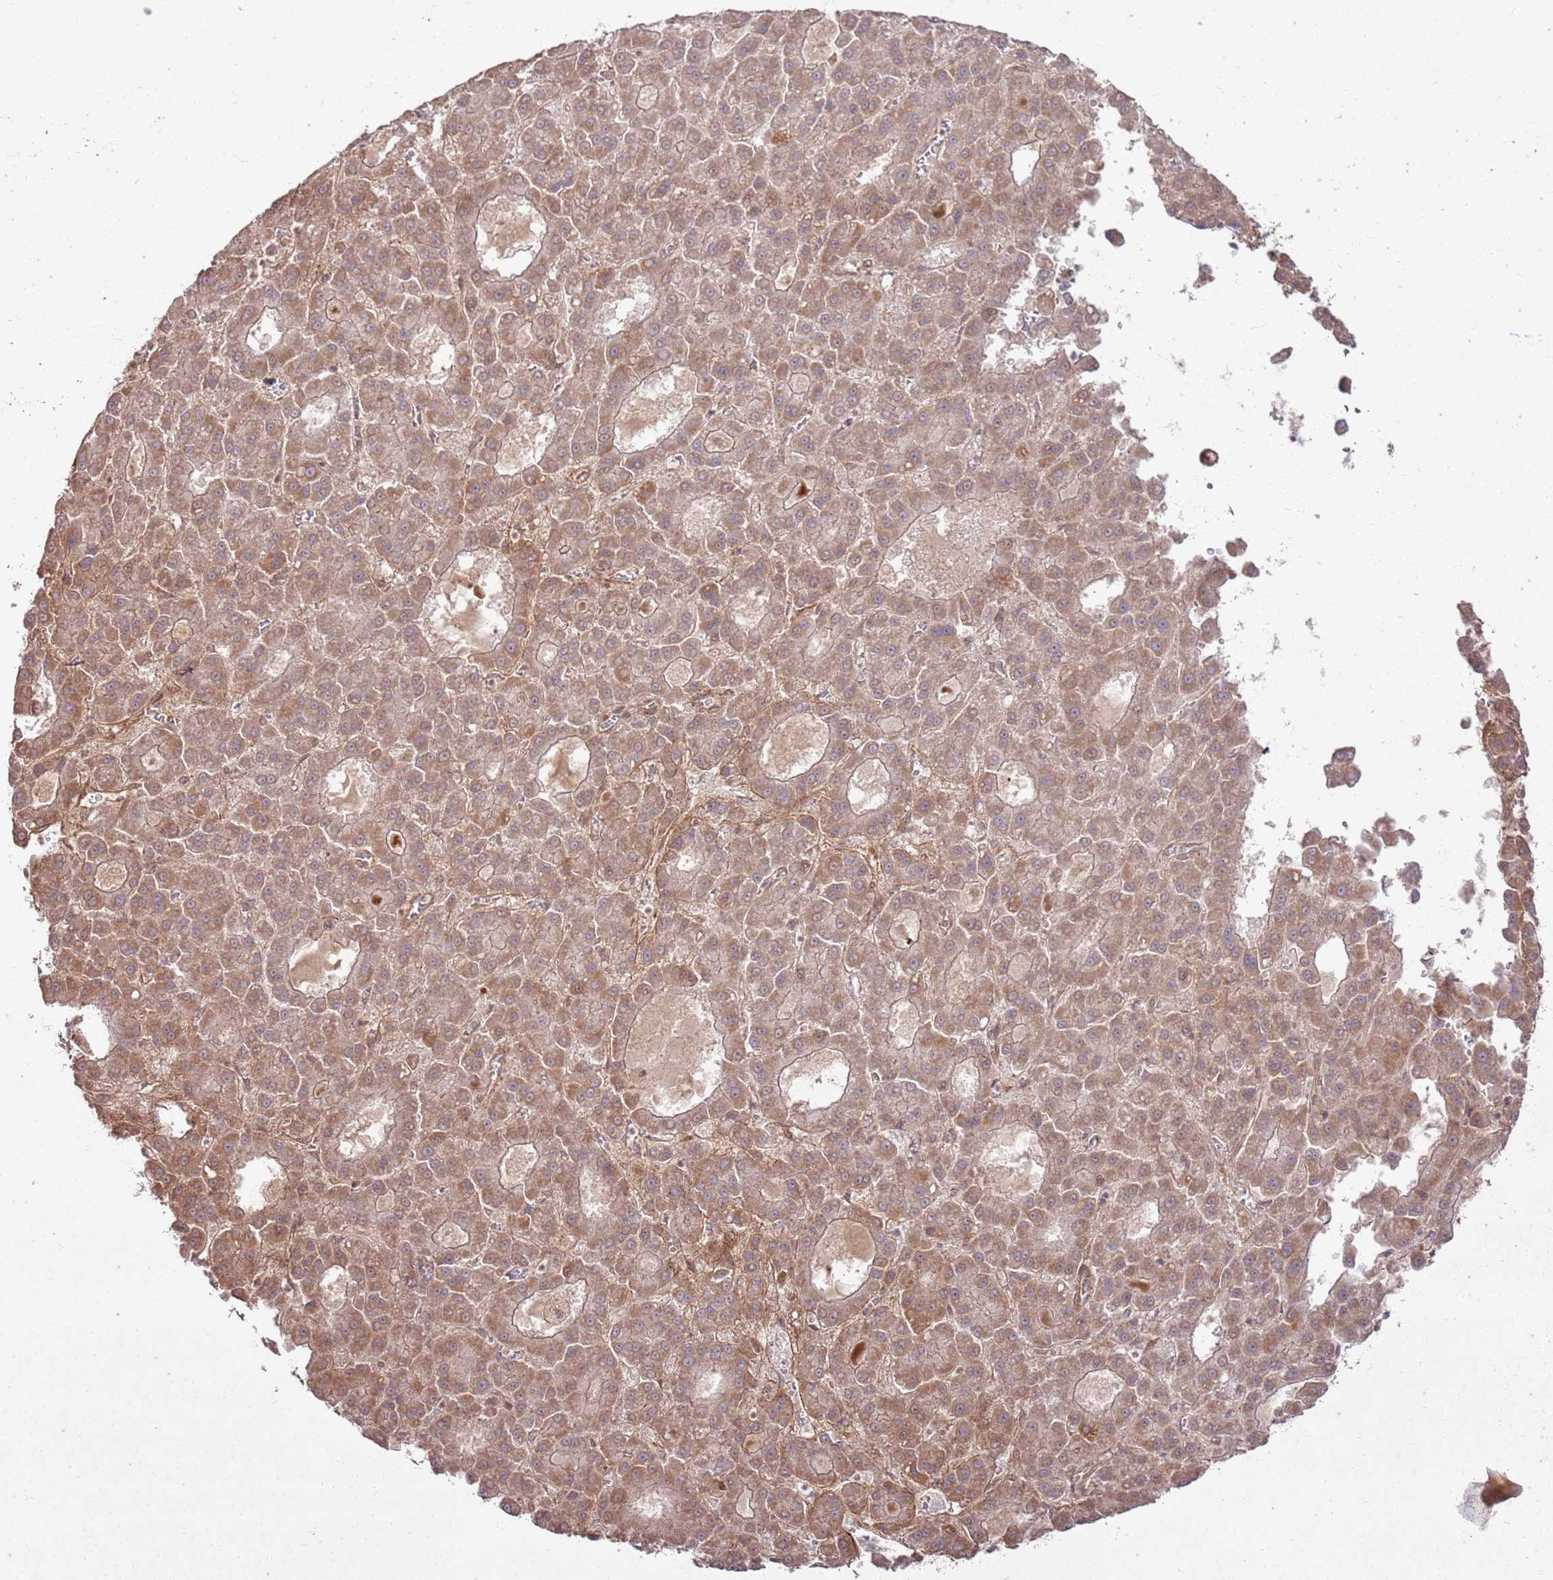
{"staining": {"intensity": "moderate", "quantity": ">75%", "location": "cytoplasmic/membranous"}, "tissue": "liver cancer", "cell_type": "Tumor cells", "image_type": "cancer", "snomed": [{"axis": "morphology", "description": "Carcinoma, Hepatocellular, NOS"}, {"axis": "topography", "description": "Liver"}], "caption": "An immunohistochemistry histopathology image of tumor tissue is shown. Protein staining in brown shows moderate cytoplasmic/membranous positivity in liver hepatocellular carcinoma within tumor cells.", "gene": "ZNF623", "patient": {"sex": "male", "age": 70}}